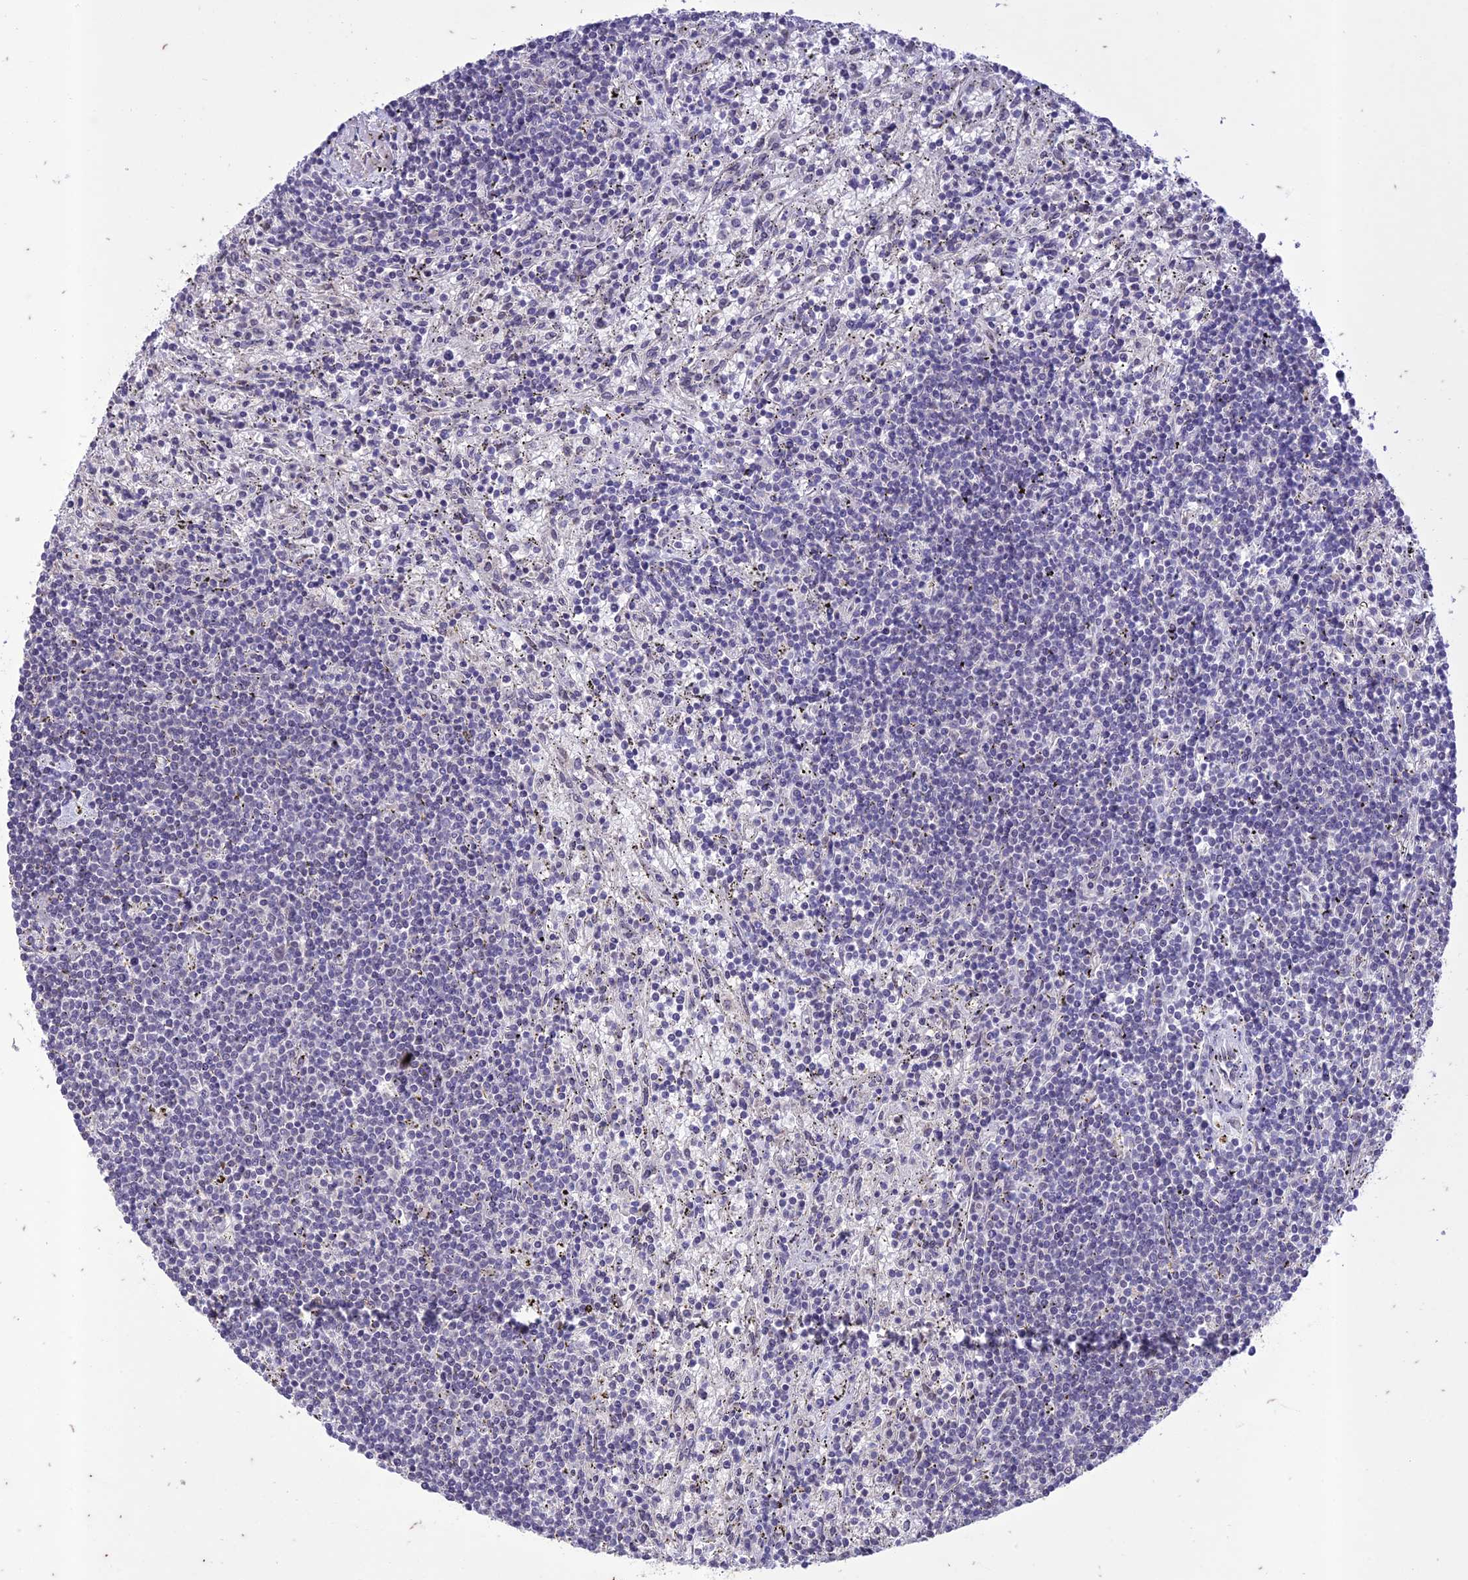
{"staining": {"intensity": "negative", "quantity": "none", "location": "none"}, "tissue": "lymphoma", "cell_type": "Tumor cells", "image_type": "cancer", "snomed": [{"axis": "morphology", "description": "Malignant lymphoma, non-Hodgkin's type, Low grade"}, {"axis": "topography", "description": "Spleen"}], "caption": "Low-grade malignant lymphoma, non-Hodgkin's type was stained to show a protein in brown. There is no significant staining in tumor cells.", "gene": "POP4", "patient": {"sex": "male", "age": 76}}